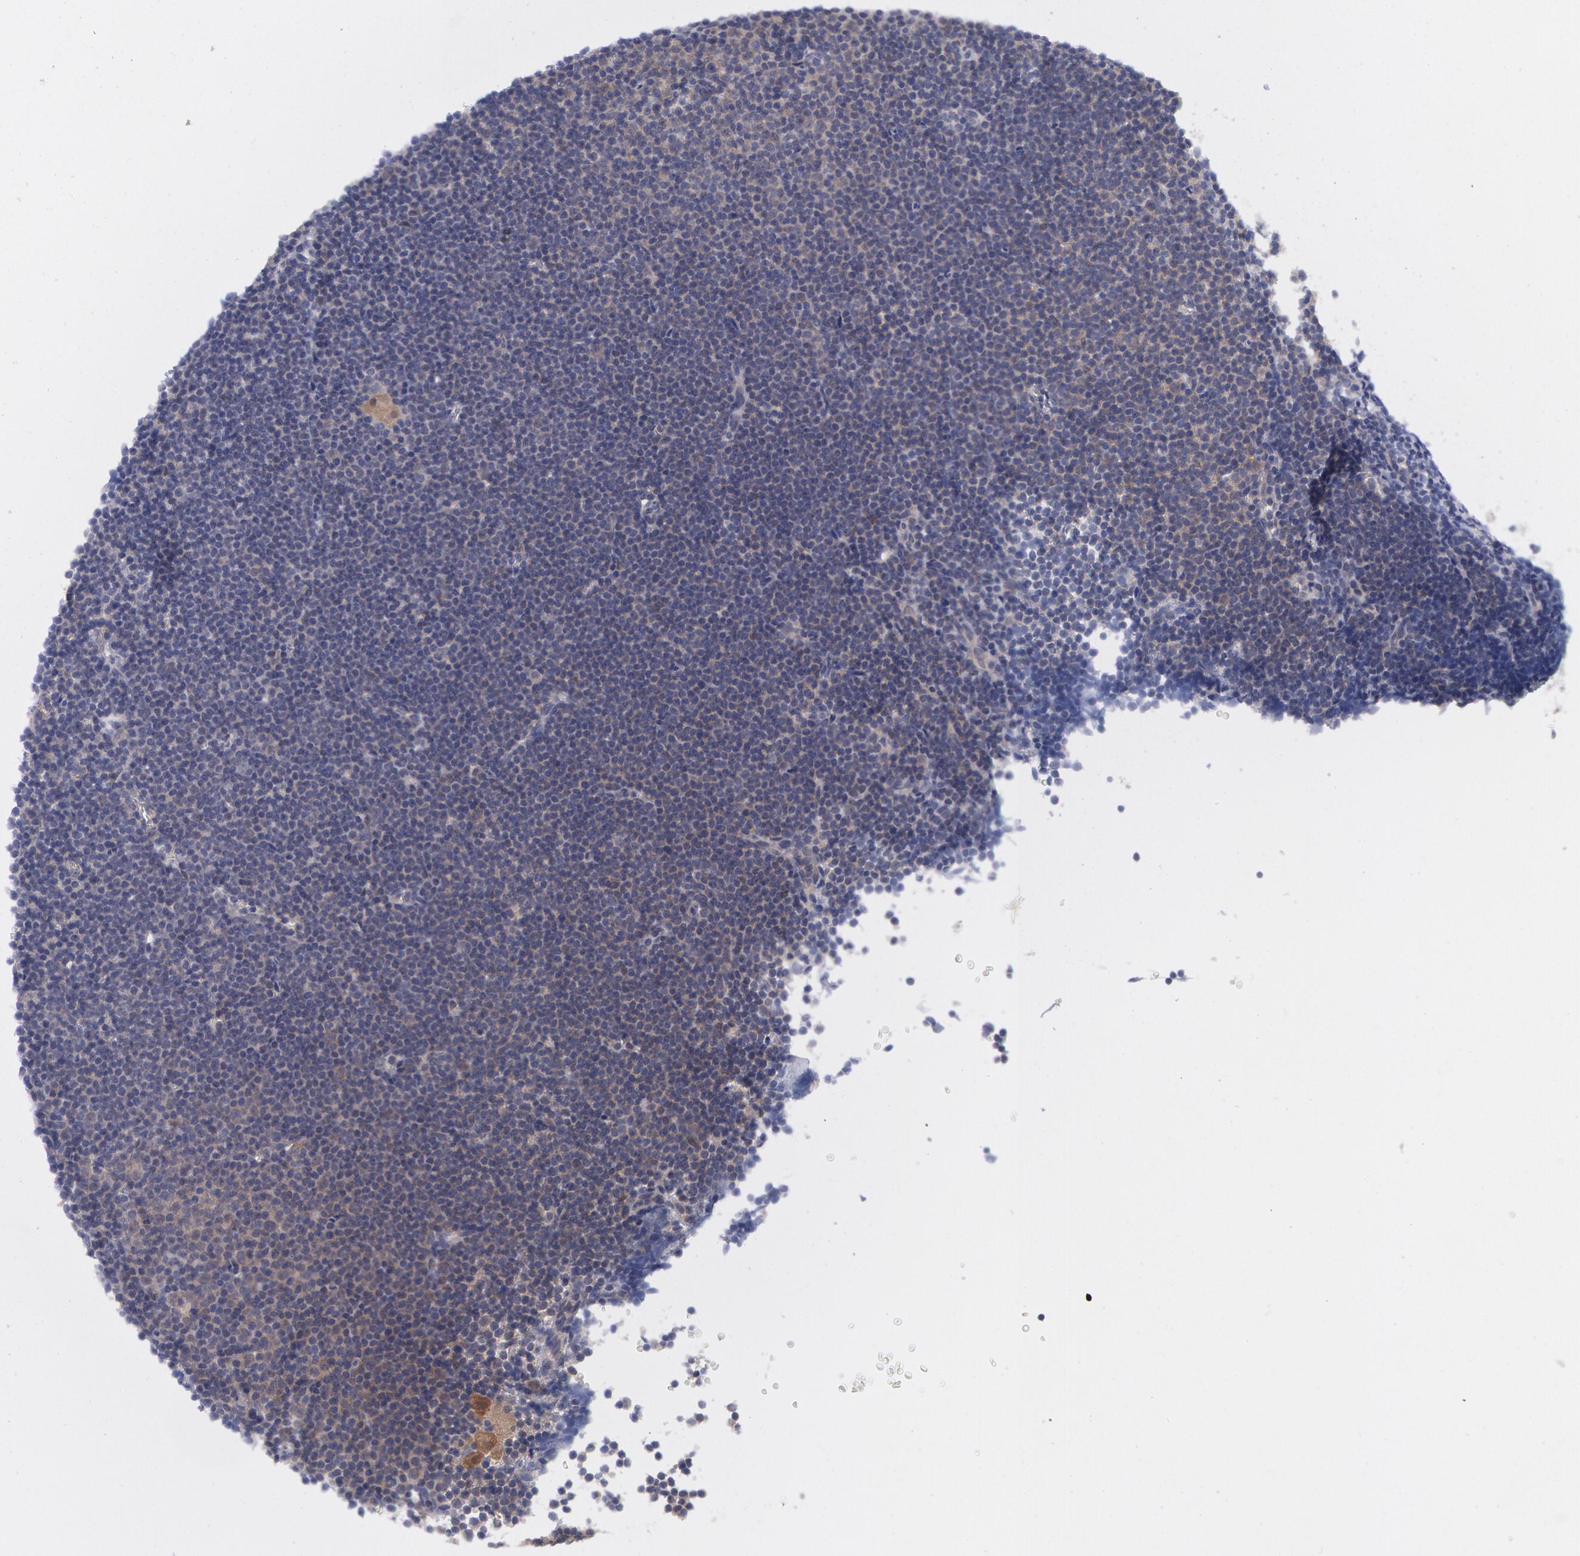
{"staining": {"intensity": "negative", "quantity": "none", "location": "none"}, "tissue": "lymphoma", "cell_type": "Tumor cells", "image_type": "cancer", "snomed": [{"axis": "morphology", "description": "Malignant lymphoma, non-Hodgkin's type, Low grade"}, {"axis": "topography", "description": "Lymph node"}], "caption": "A micrograph of human lymphoma is negative for staining in tumor cells. (Immunohistochemistry, brightfield microscopy, high magnification).", "gene": "TXNRD1", "patient": {"sex": "female", "age": 69}}